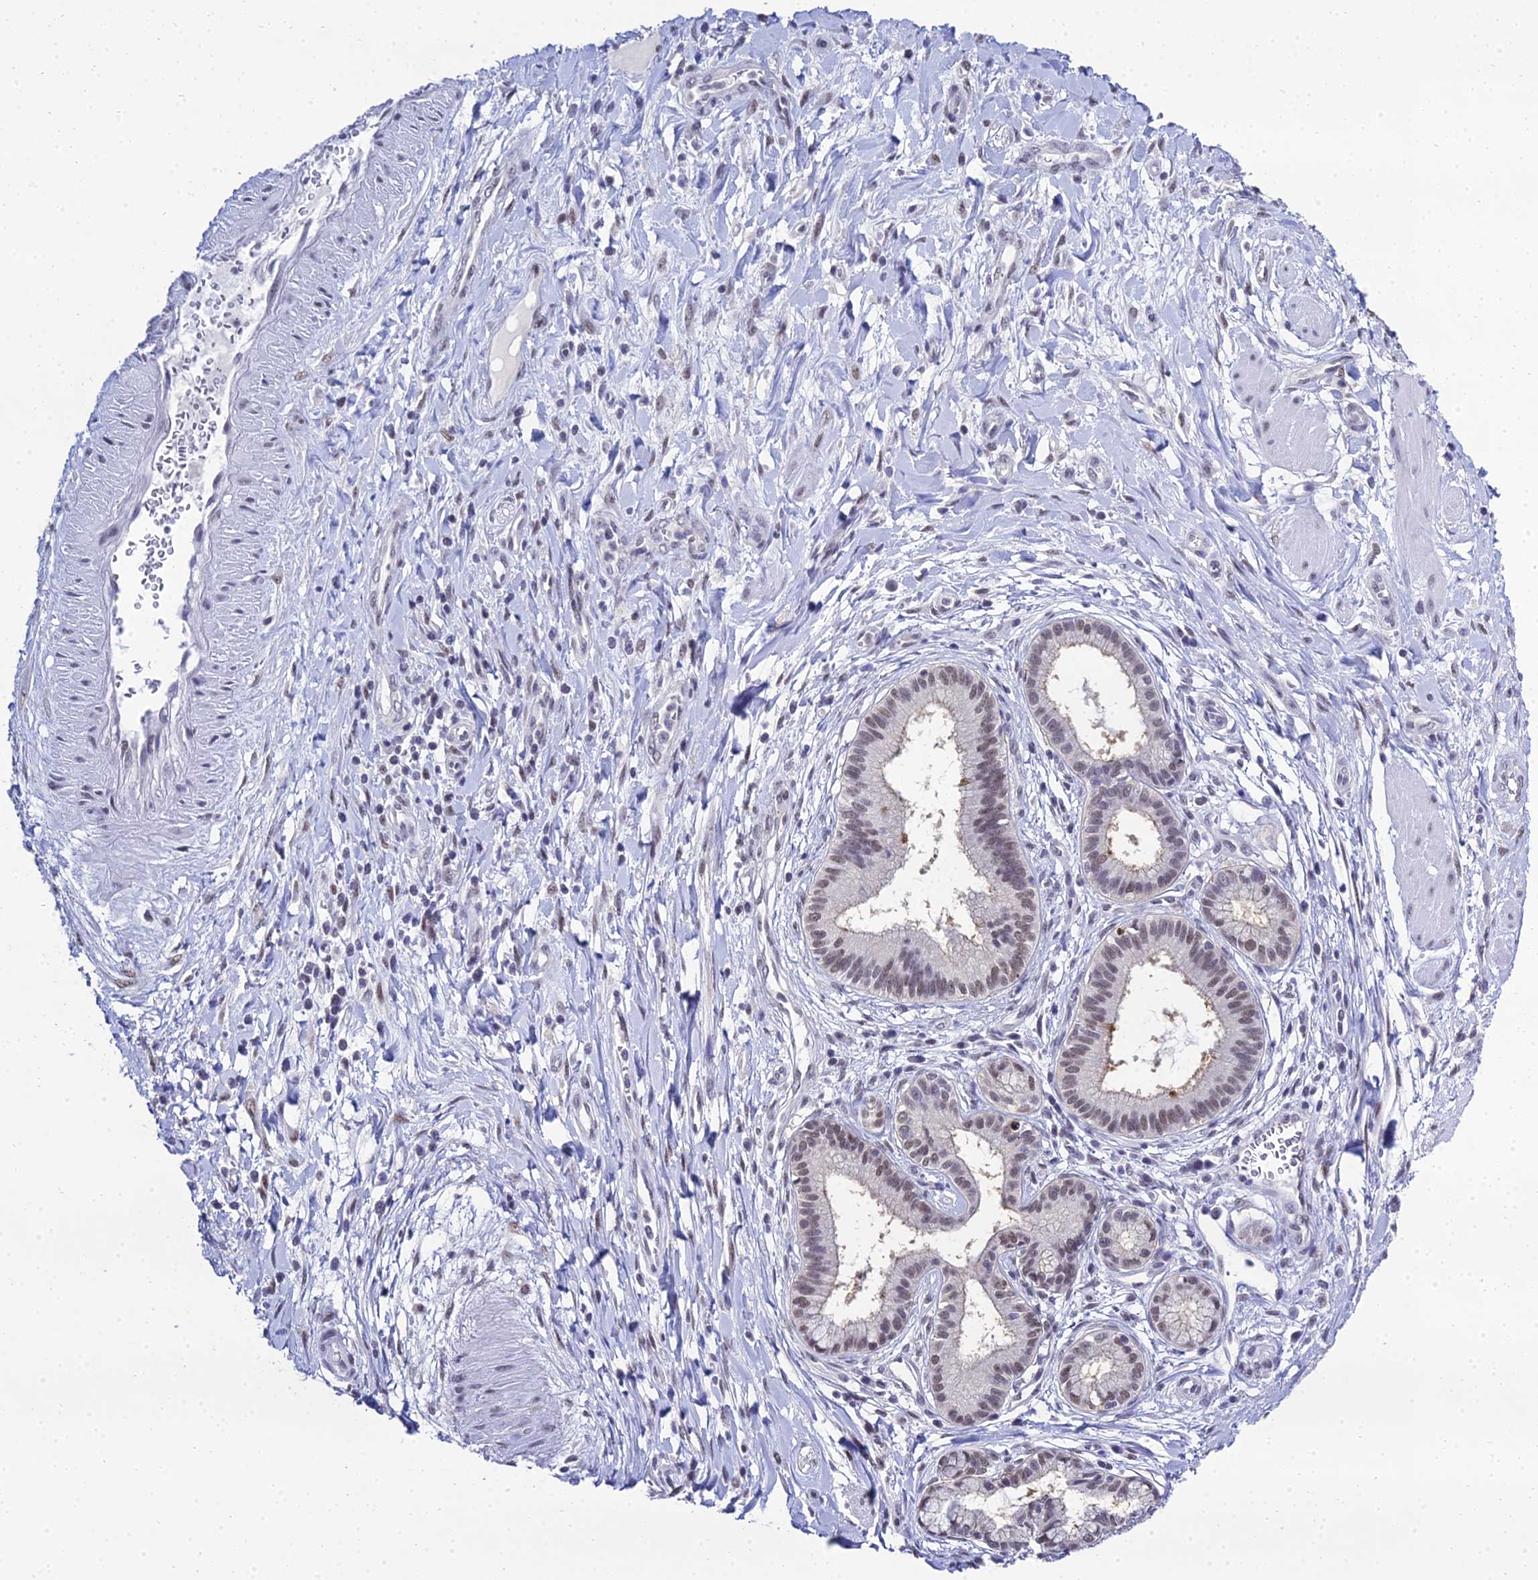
{"staining": {"intensity": "weak", "quantity": "25%-75%", "location": "nuclear"}, "tissue": "pancreatic cancer", "cell_type": "Tumor cells", "image_type": "cancer", "snomed": [{"axis": "morphology", "description": "Adenocarcinoma, NOS"}, {"axis": "topography", "description": "Pancreas"}], "caption": "The photomicrograph exhibits a brown stain indicating the presence of a protein in the nuclear of tumor cells in pancreatic adenocarcinoma. (Brightfield microscopy of DAB IHC at high magnification).", "gene": "PPP4R2", "patient": {"sex": "male", "age": 72}}